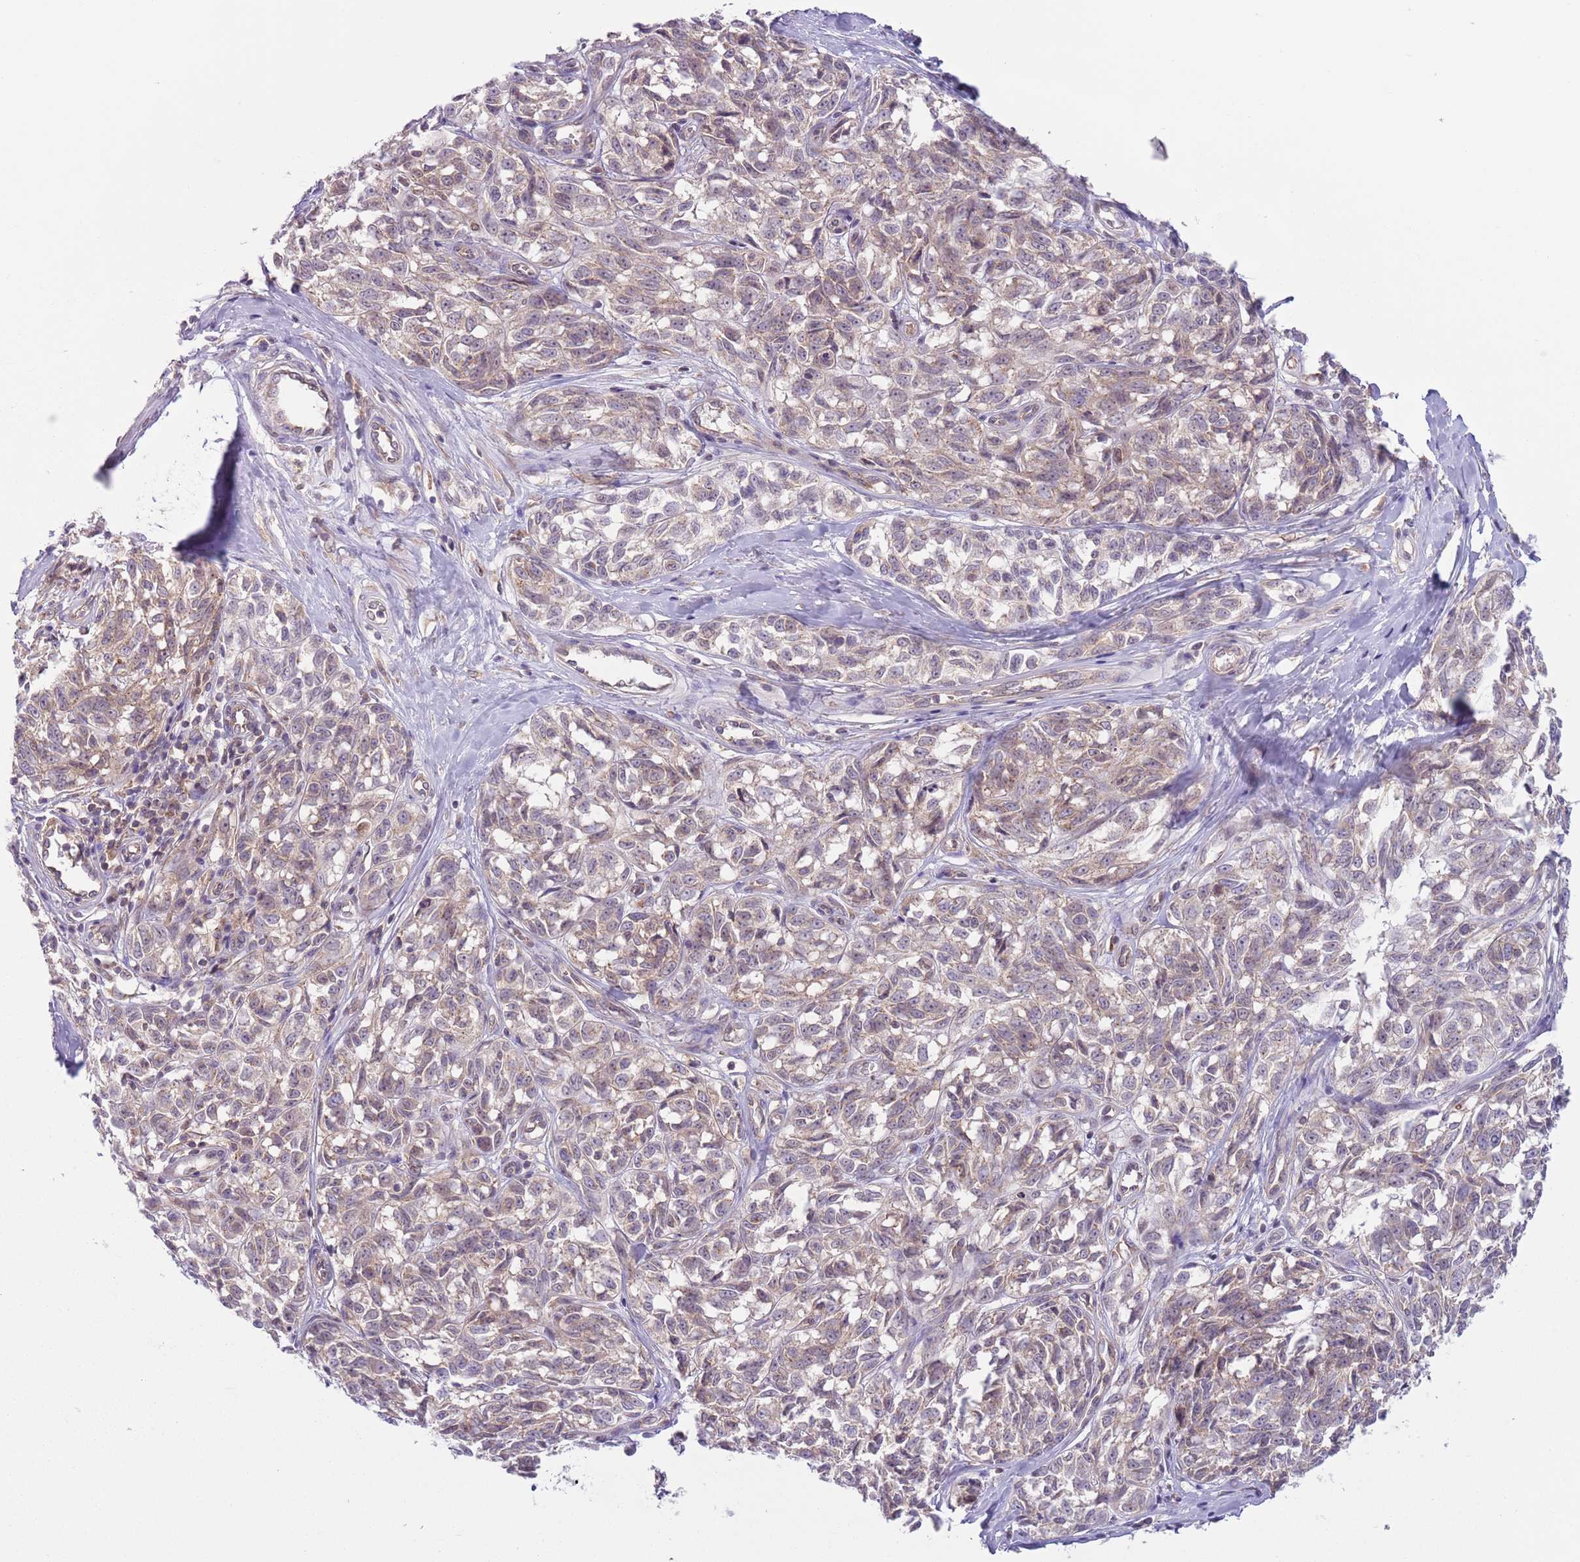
{"staining": {"intensity": "weak", "quantity": "<25%", "location": "cytoplasmic/membranous"}, "tissue": "melanoma", "cell_type": "Tumor cells", "image_type": "cancer", "snomed": [{"axis": "morphology", "description": "Normal tissue, NOS"}, {"axis": "morphology", "description": "Malignant melanoma, NOS"}, {"axis": "topography", "description": "Skin"}], "caption": "DAB (3,3'-diaminobenzidine) immunohistochemical staining of malignant melanoma displays no significant staining in tumor cells.", "gene": "COPE", "patient": {"sex": "female", "age": 64}}